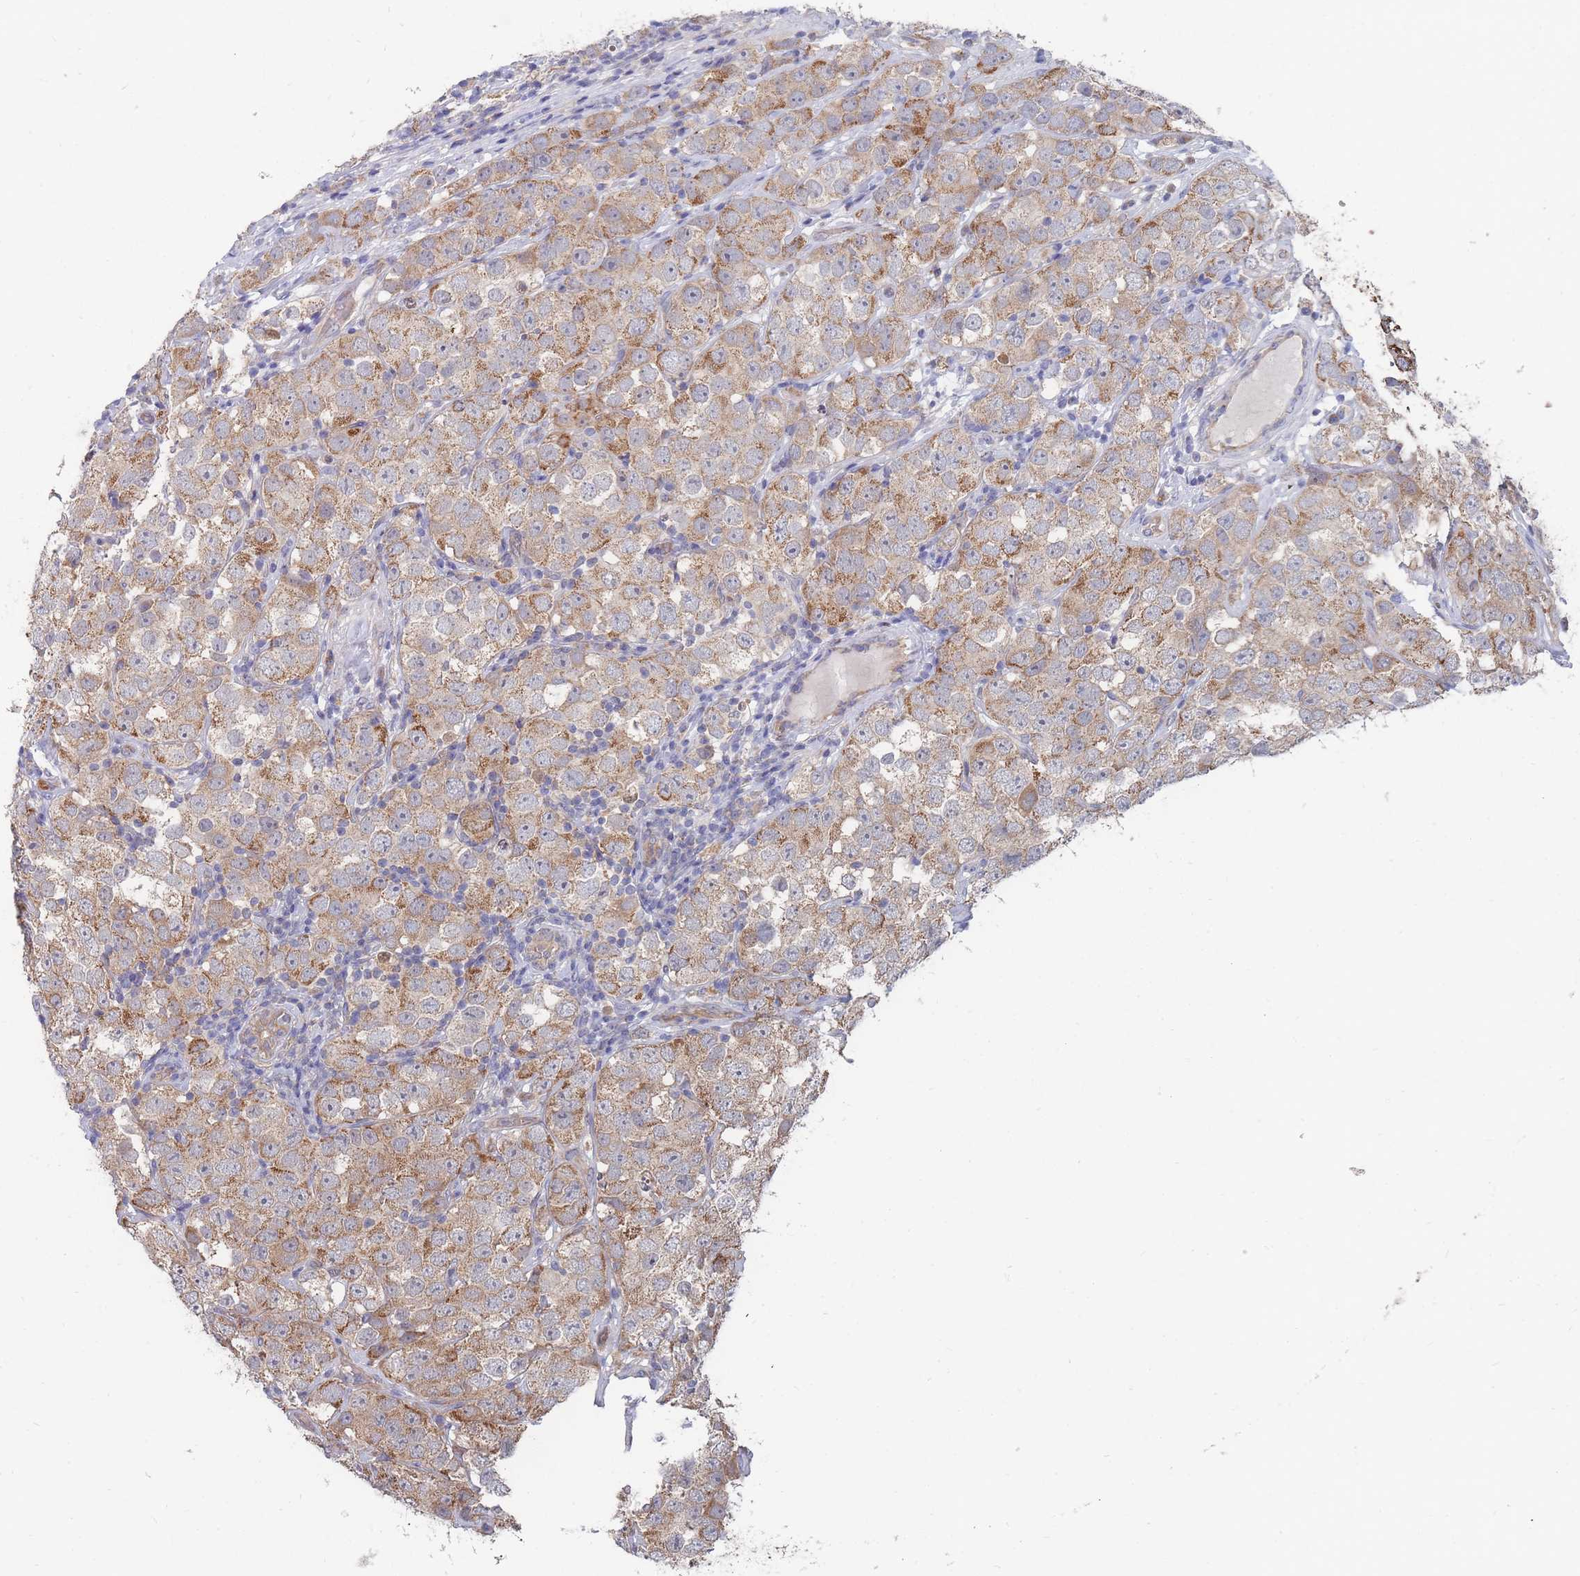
{"staining": {"intensity": "moderate", "quantity": ">75%", "location": "cytoplasmic/membranous"}, "tissue": "testis cancer", "cell_type": "Tumor cells", "image_type": "cancer", "snomed": [{"axis": "morphology", "description": "Seminoma, NOS"}, {"axis": "topography", "description": "Testis"}], "caption": "This histopathology image reveals immunohistochemistry staining of human seminoma (testis), with medium moderate cytoplasmic/membranous expression in about >75% of tumor cells.", "gene": "NUB1", "patient": {"sex": "male", "age": 28}}